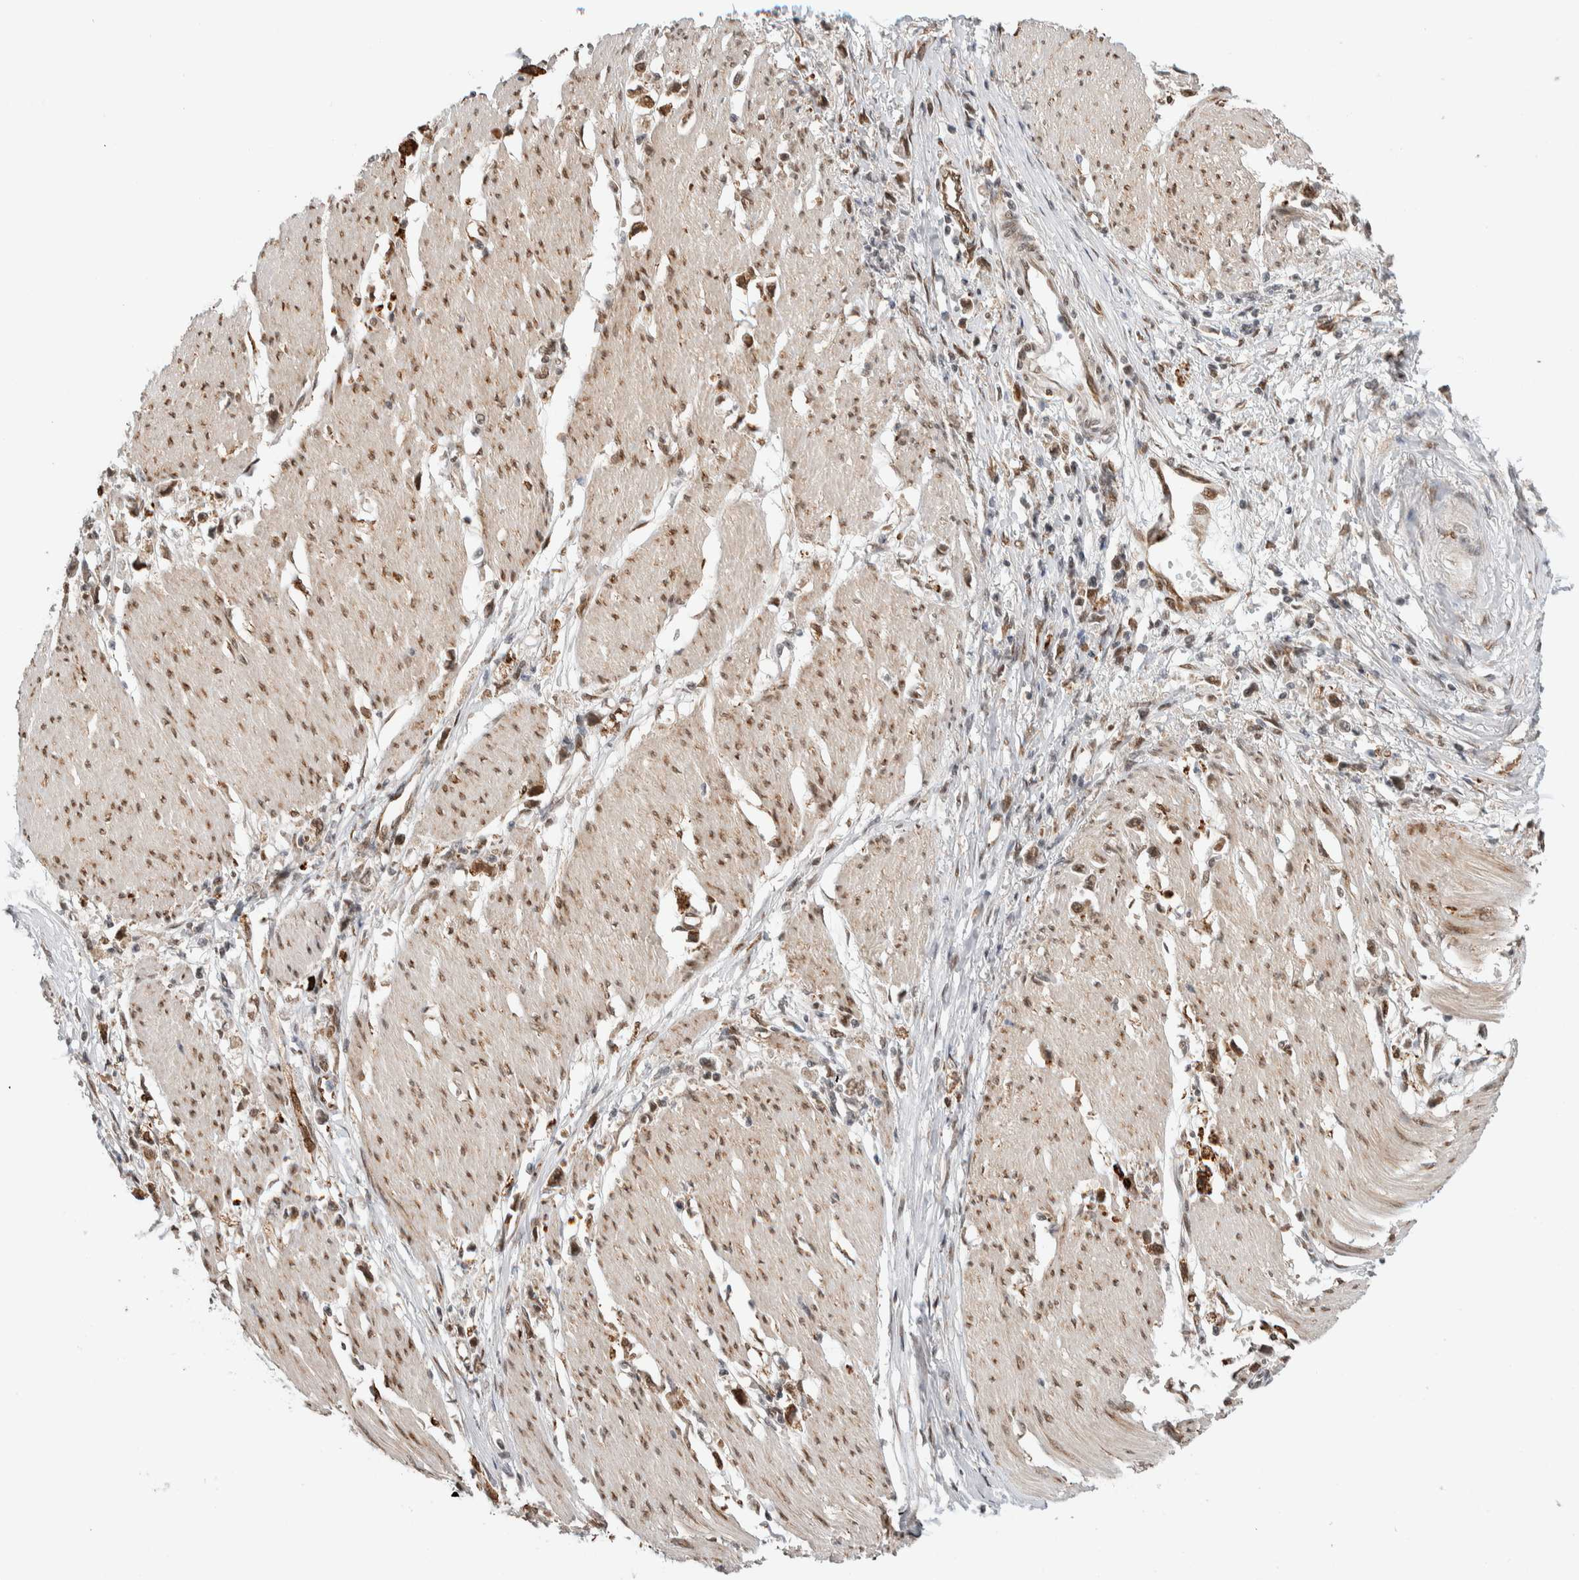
{"staining": {"intensity": "moderate", "quantity": ">75%", "location": "nuclear"}, "tissue": "stomach cancer", "cell_type": "Tumor cells", "image_type": "cancer", "snomed": [{"axis": "morphology", "description": "Adenocarcinoma, NOS"}, {"axis": "topography", "description": "Stomach"}], "caption": "Immunohistochemistry of human stomach cancer (adenocarcinoma) displays medium levels of moderate nuclear staining in about >75% of tumor cells.", "gene": "TNRC18", "patient": {"sex": "female", "age": 59}}